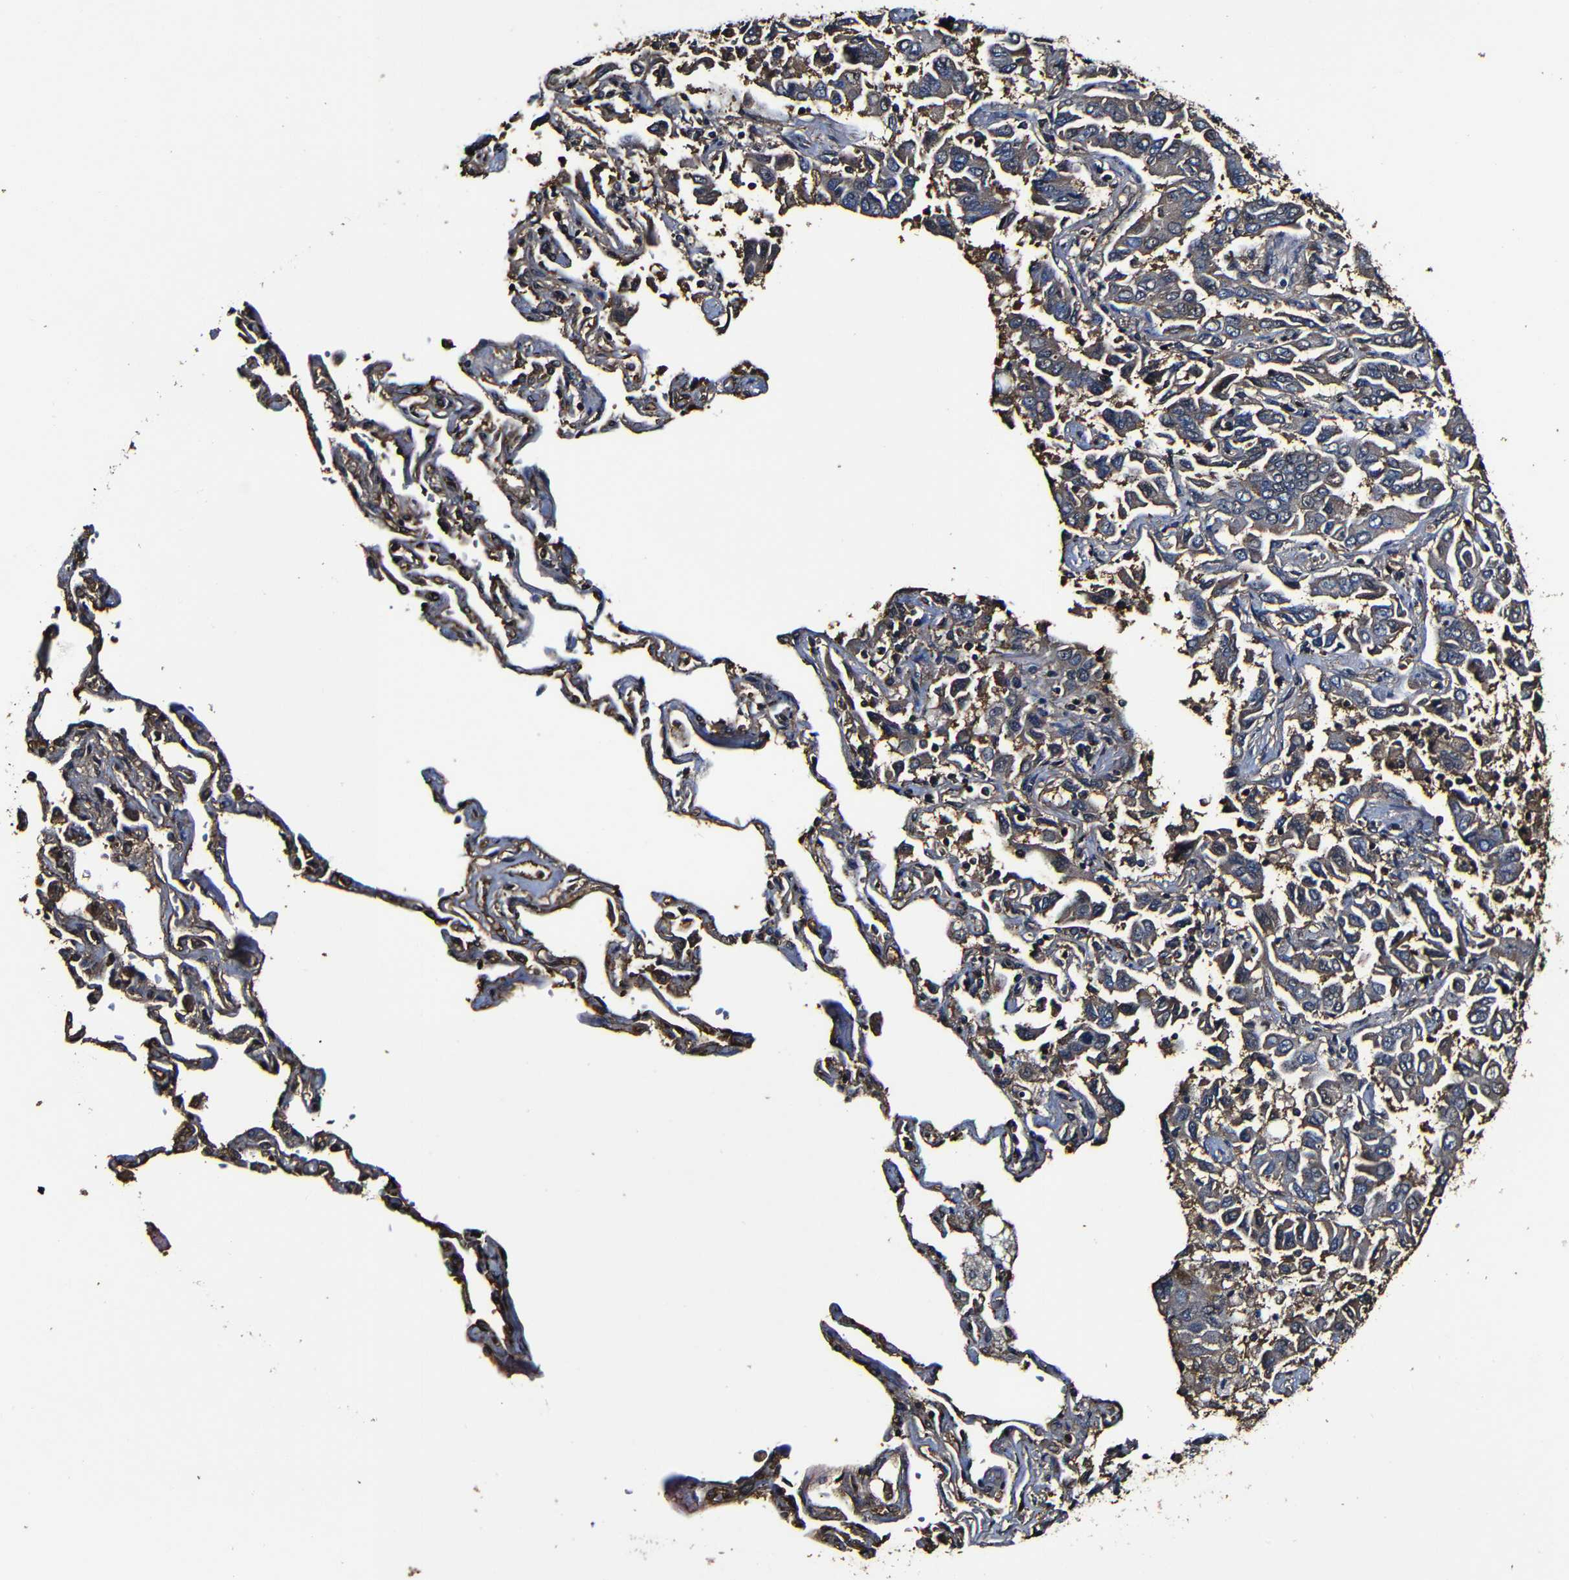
{"staining": {"intensity": "moderate", "quantity": ">75%", "location": "cytoplasmic/membranous"}, "tissue": "lung cancer", "cell_type": "Tumor cells", "image_type": "cancer", "snomed": [{"axis": "morphology", "description": "Adenocarcinoma, NOS"}, {"axis": "topography", "description": "Lung"}], "caption": "Adenocarcinoma (lung) tissue shows moderate cytoplasmic/membranous positivity in about >75% of tumor cells, visualized by immunohistochemistry.", "gene": "MSN", "patient": {"sex": "male", "age": 64}}